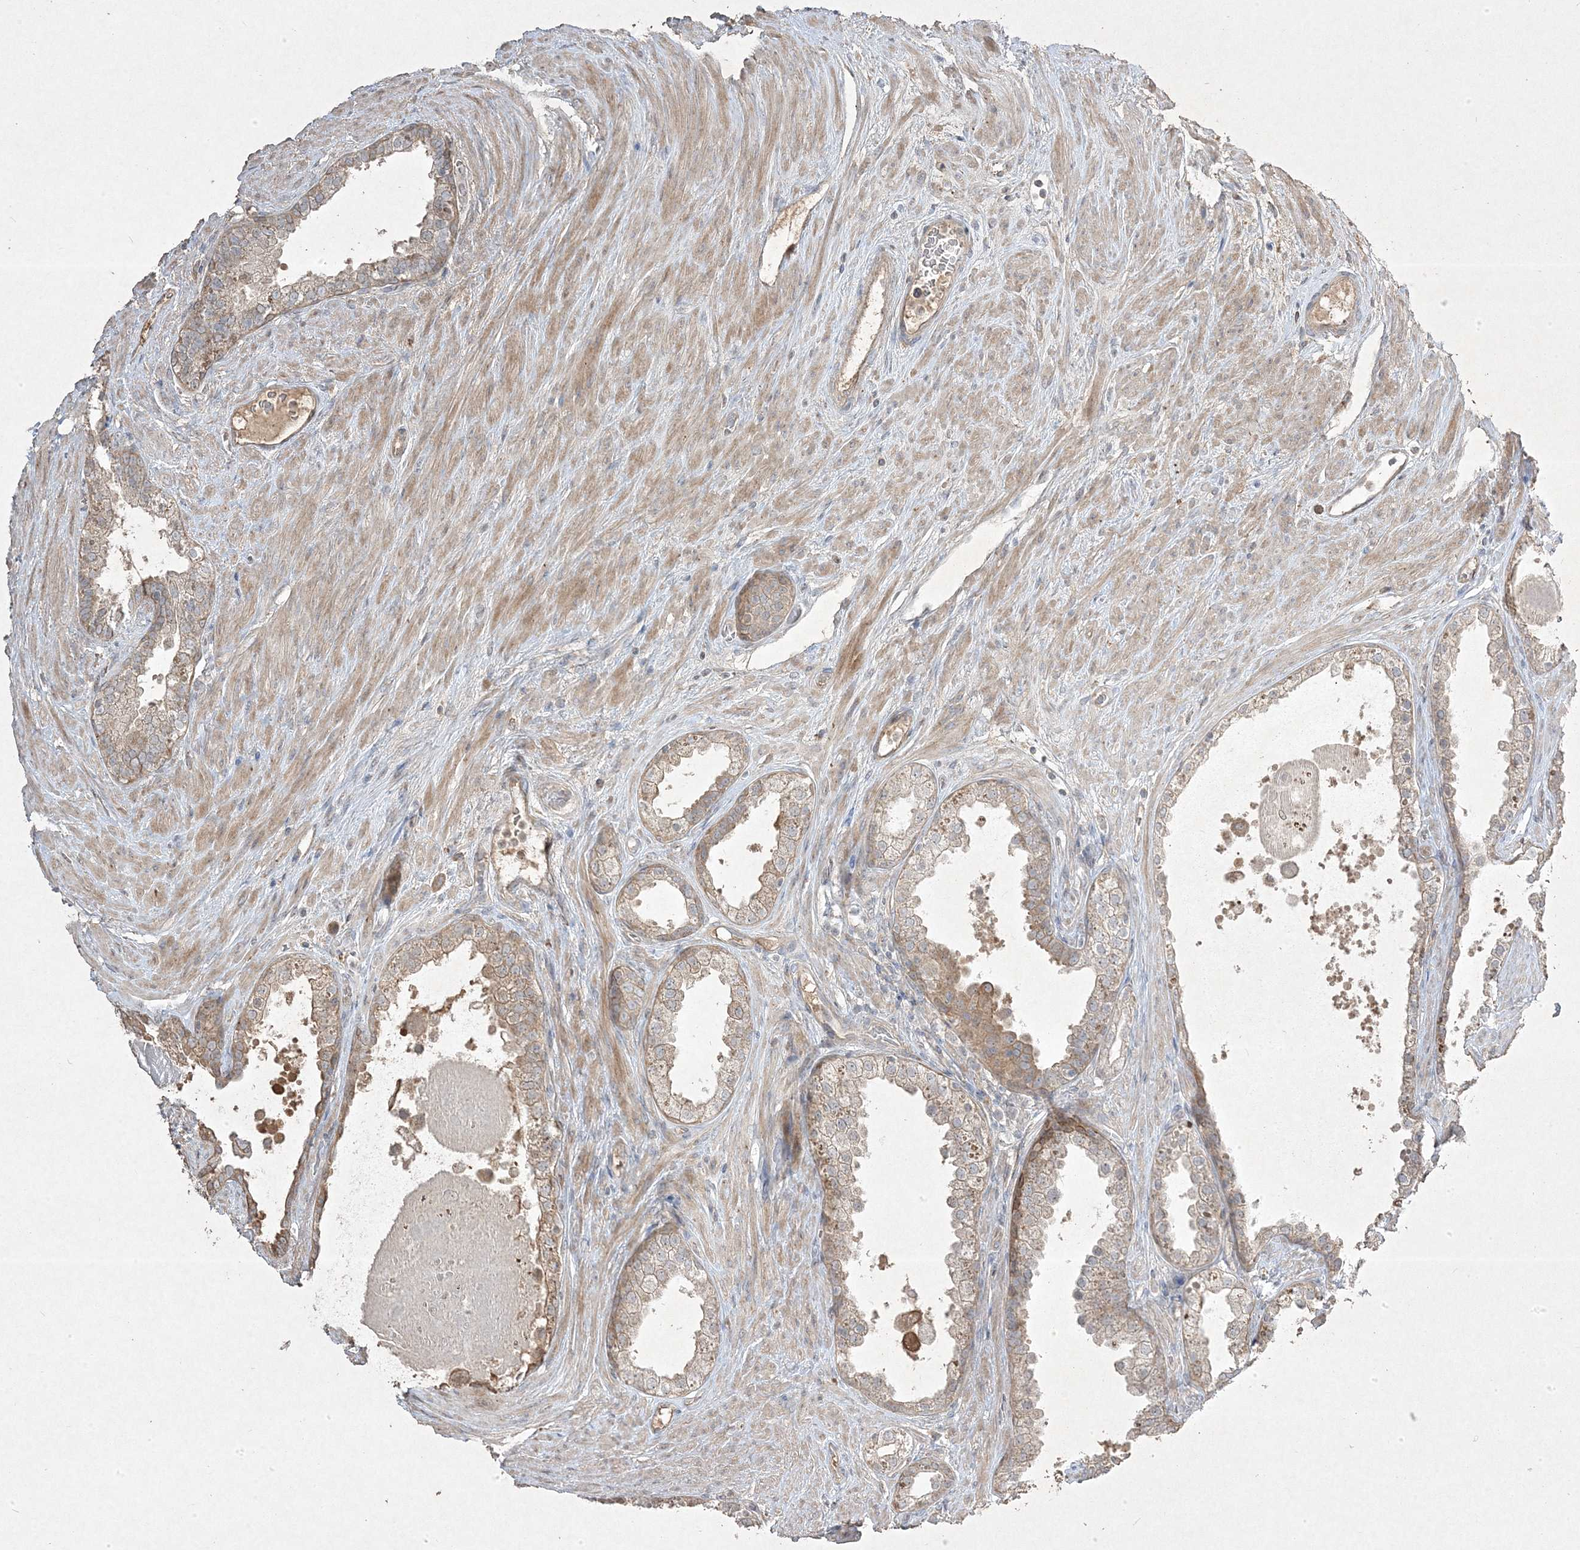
{"staining": {"intensity": "weak", "quantity": "25%-75%", "location": "cytoplasmic/membranous"}, "tissue": "prostate cancer", "cell_type": "Tumor cells", "image_type": "cancer", "snomed": [{"axis": "morphology", "description": "Adenocarcinoma, High grade"}, {"axis": "topography", "description": "Prostate"}], "caption": "High-magnification brightfield microscopy of prostate high-grade adenocarcinoma stained with DAB (3,3'-diaminobenzidine) (brown) and counterstained with hematoxylin (blue). tumor cells exhibit weak cytoplasmic/membranous staining is present in about25%-75% of cells.", "gene": "RGL4", "patient": {"sex": "male", "age": 70}}